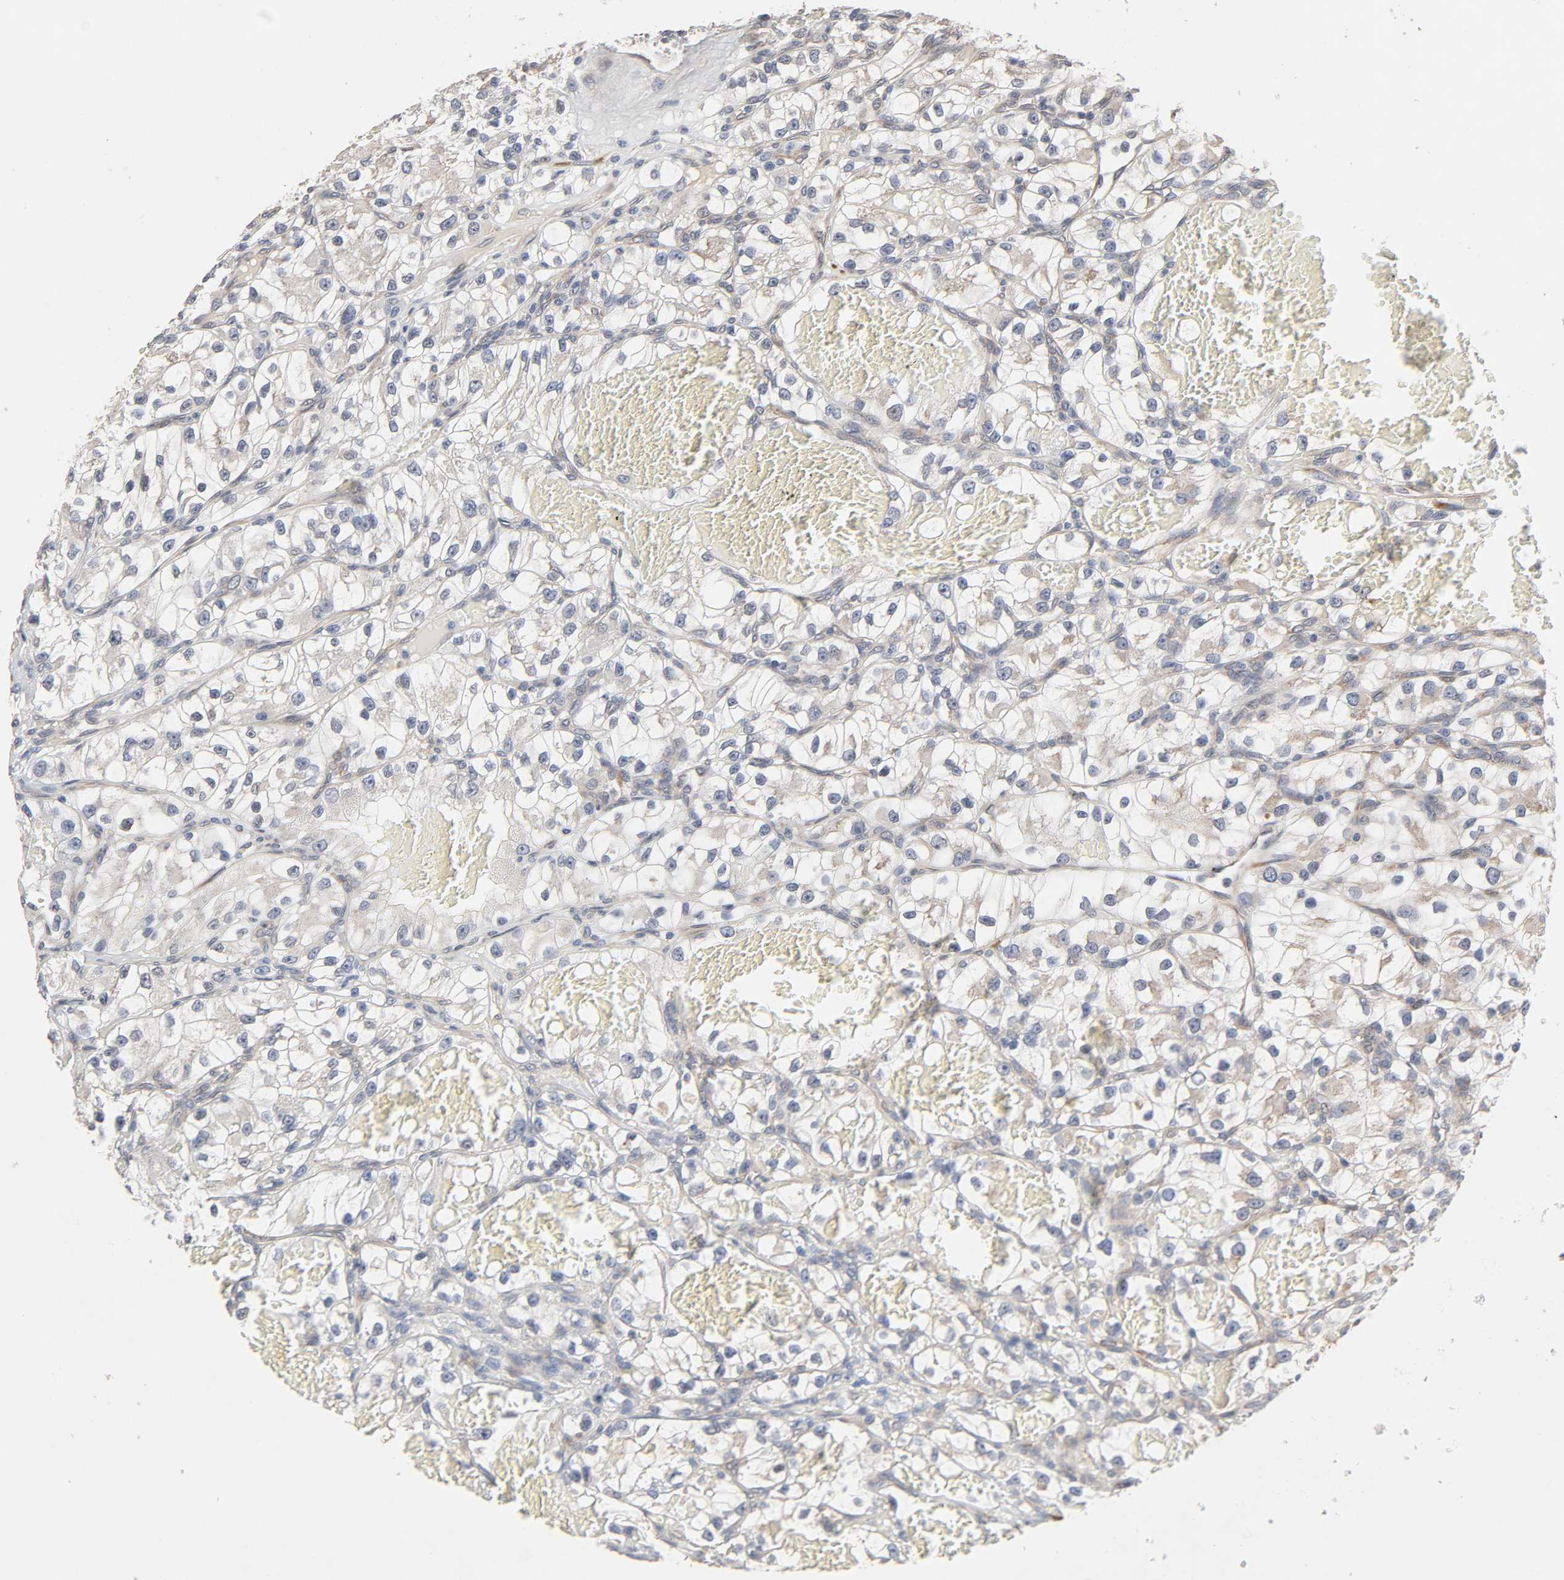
{"staining": {"intensity": "negative", "quantity": "none", "location": "none"}, "tissue": "renal cancer", "cell_type": "Tumor cells", "image_type": "cancer", "snomed": [{"axis": "morphology", "description": "Adenocarcinoma, NOS"}, {"axis": "topography", "description": "Kidney"}], "caption": "A histopathology image of human renal adenocarcinoma is negative for staining in tumor cells.", "gene": "HDLBP", "patient": {"sex": "female", "age": 57}}